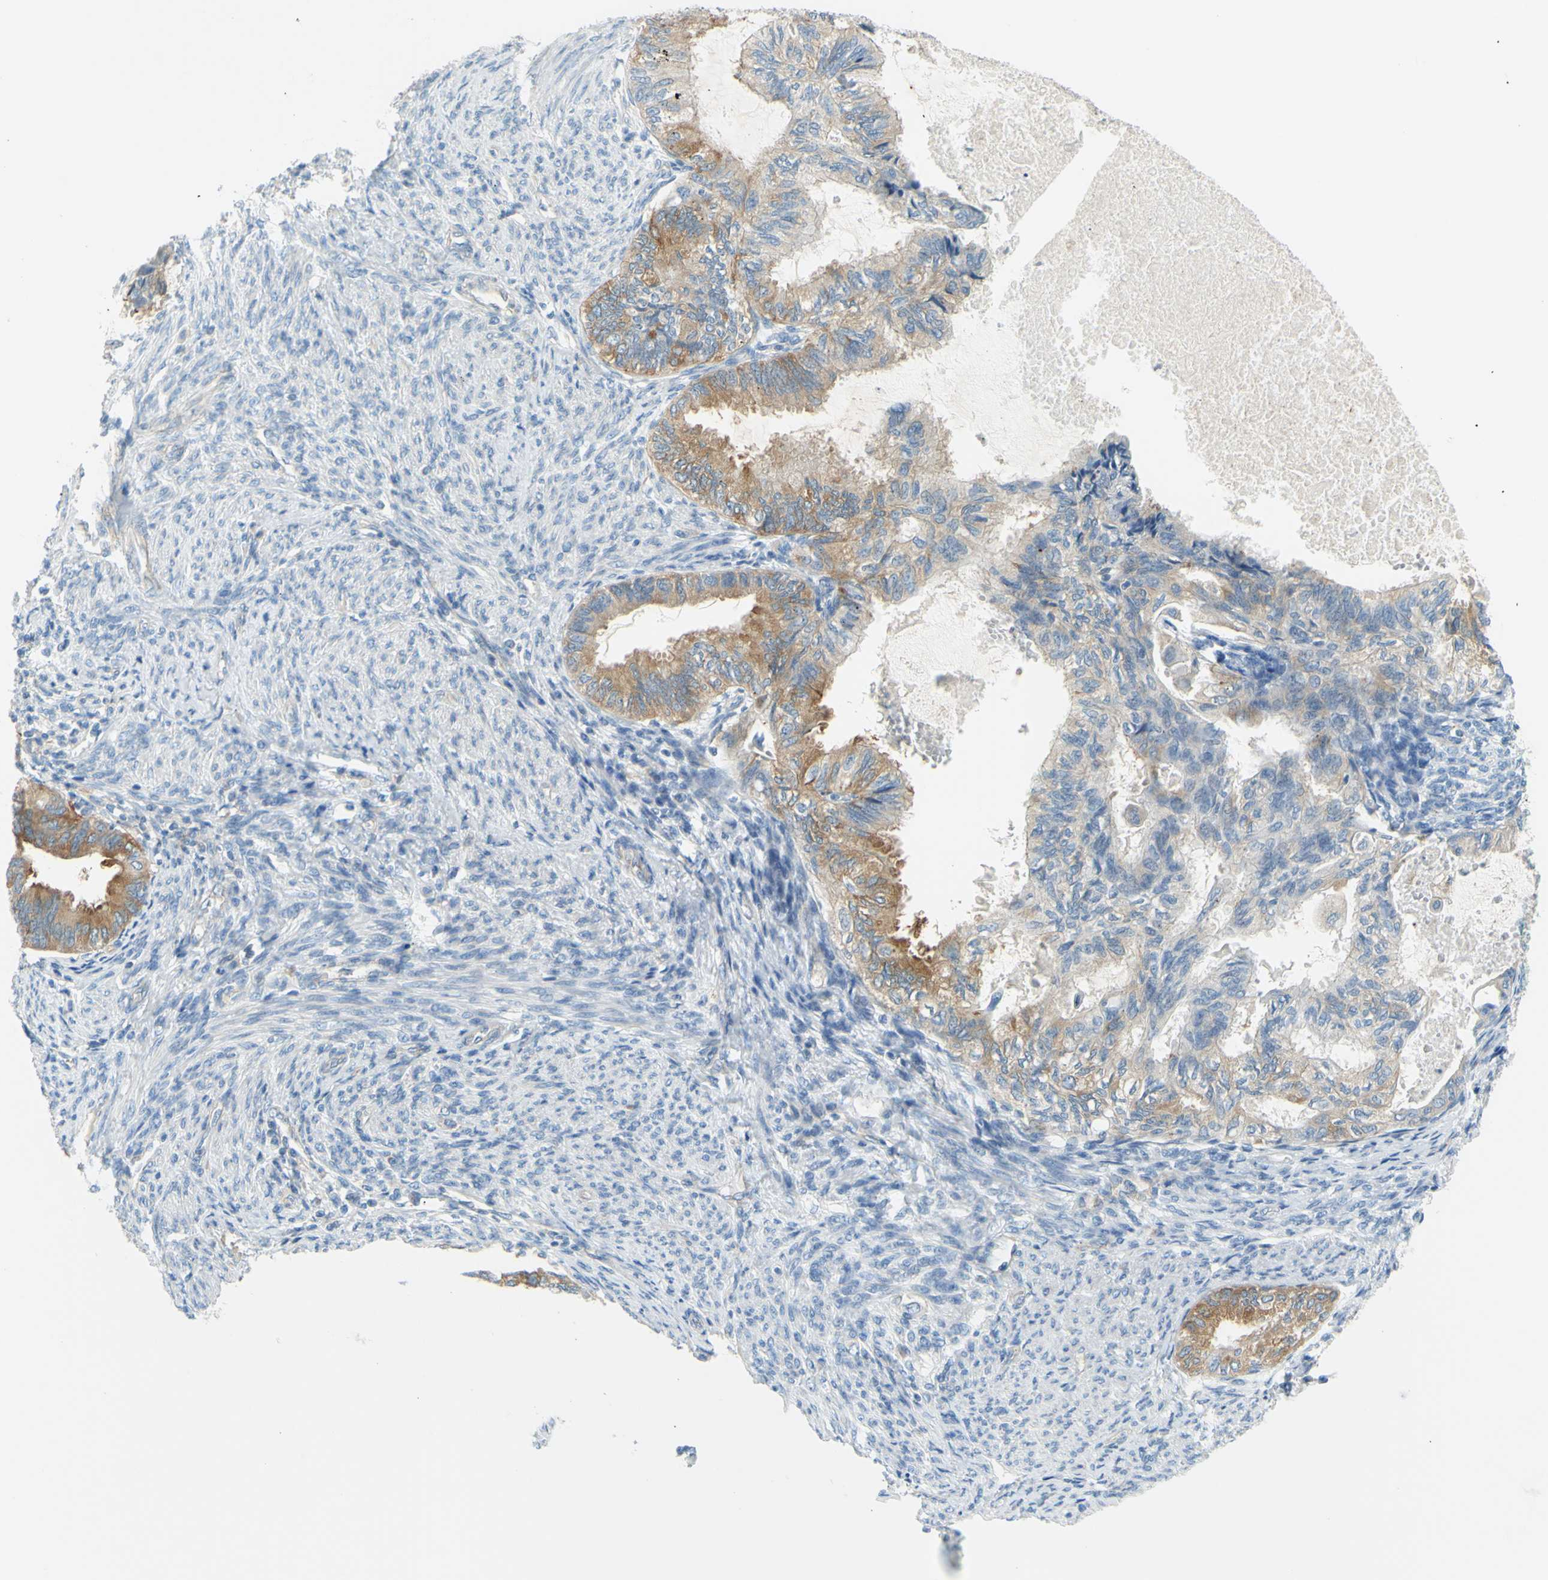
{"staining": {"intensity": "moderate", "quantity": ">75%", "location": "cytoplasmic/membranous"}, "tissue": "cervical cancer", "cell_type": "Tumor cells", "image_type": "cancer", "snomed": [{"axis": "morphology", "description": "Normal tissue, NOS"}, {"axis": "morphology", "description": "Adenocarcinoma, NOS"}, {"axis": "topography", "description": "Cervix"}, {"axis": "topography", "description": "Endometrium"}], "caption": "This micrograph demonstrates IHC staining of human cervical cancer (adenocarcinoma), with medium moderate cytoplasmic/membranous staining in approximately >75% of tumor cells.", "gene": "FRMD4B", "patient": {"sex": "female", "age": 86}}